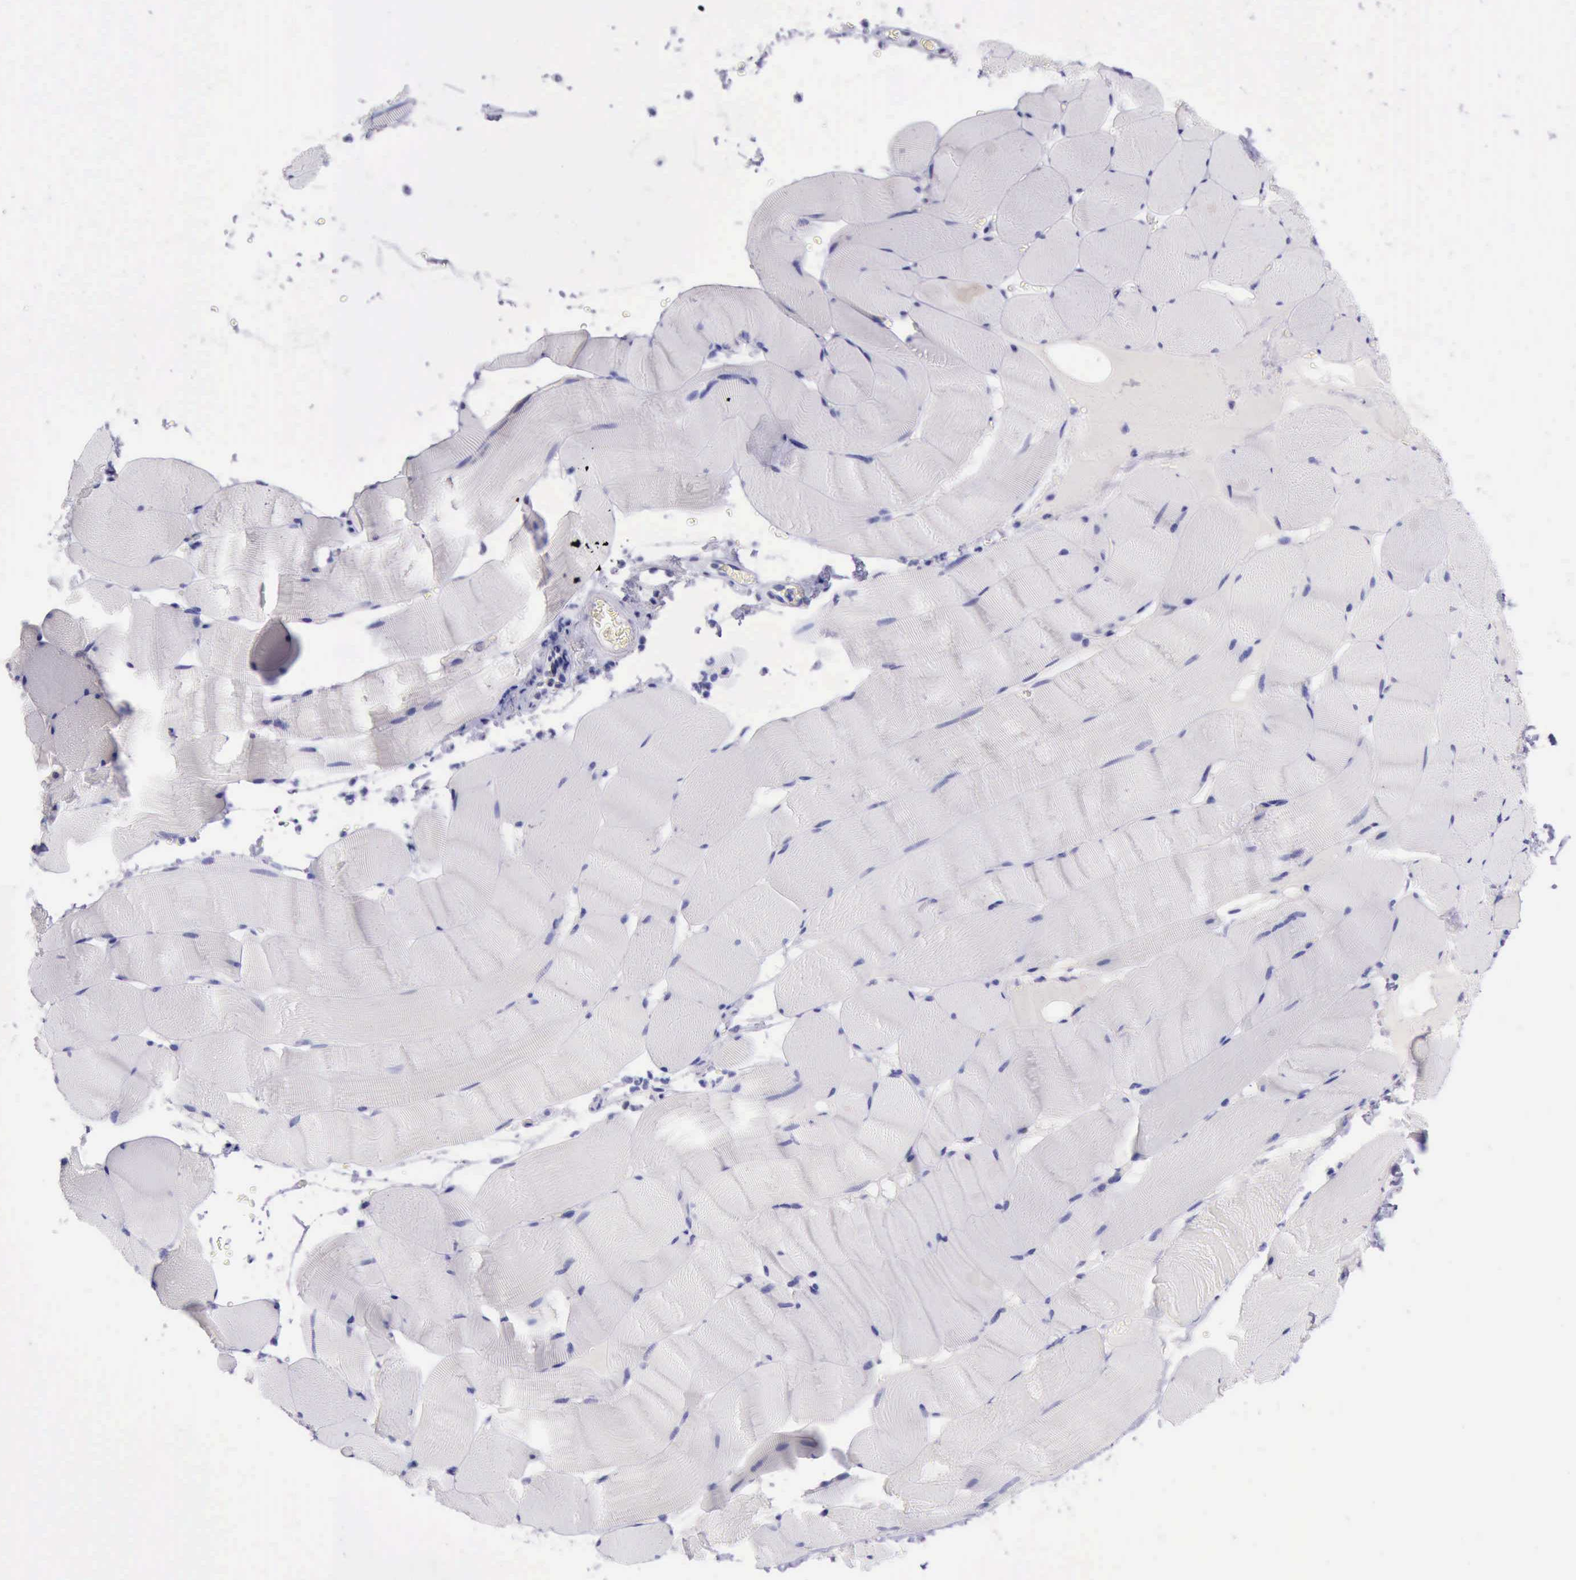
{"staining": {"intensity": "negative", "quantity": "none", "location": "none"}, "tissue": "skeletal muscle", "cell_type": "Myocytes", "image_type": "normal", "snomed": [{"axis": "morphology", "description": "Normal tissue, NOS"}, {"axis": "topography", "description": "Skeletal muscle"}], "caption": "Immunohistochemistry histopathology image of unremarkable skeletal muscle: skeletal muscle stained with DAB displays no significant protein staining in myocytes.", "gene": "LRFN5", "patient": {"sex": "male", "age": 62}}